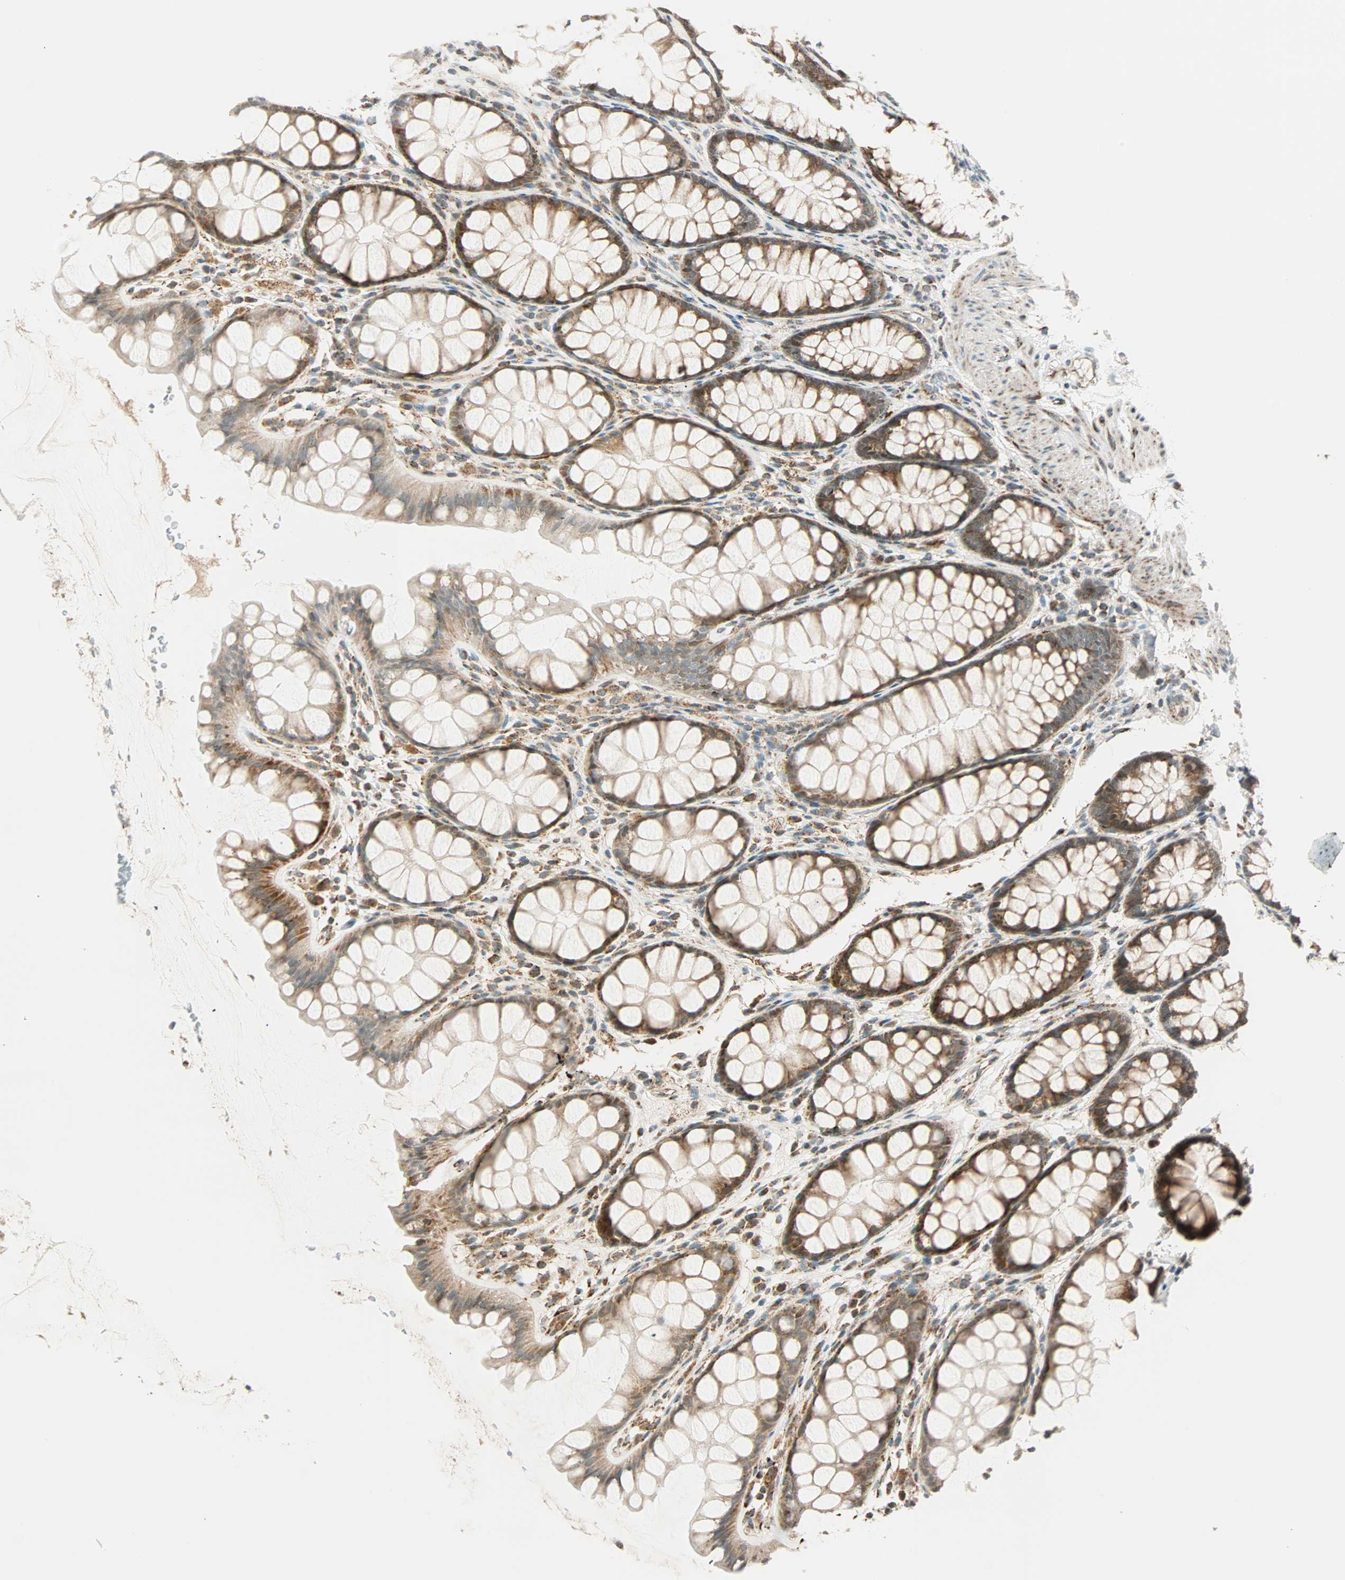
{"staining": {"intensity": "moderate", "quantity": "25%-75%", "location": "cytoplasmic/membranous"}, "tissue": "colon", "cell_type": "Endothelial cells", "image_type": "normal", "snomed": [{"axis": "morphology", "description": "Normal tissue, NOS"}, {"axis": "topography", "description": "Colon"}], "caption": "Immunohistochemistry (IHC) image of benign colon: human colon stained using IHC demonstrates medium levels of moderate protein expression localized specifically in the cytoplasmic/membranous of endothelial cells, appearing as a cytoplasmic/membranous brown color.", "gene": "SPRY4", "patient": {"sex": "female", "age": 55}}